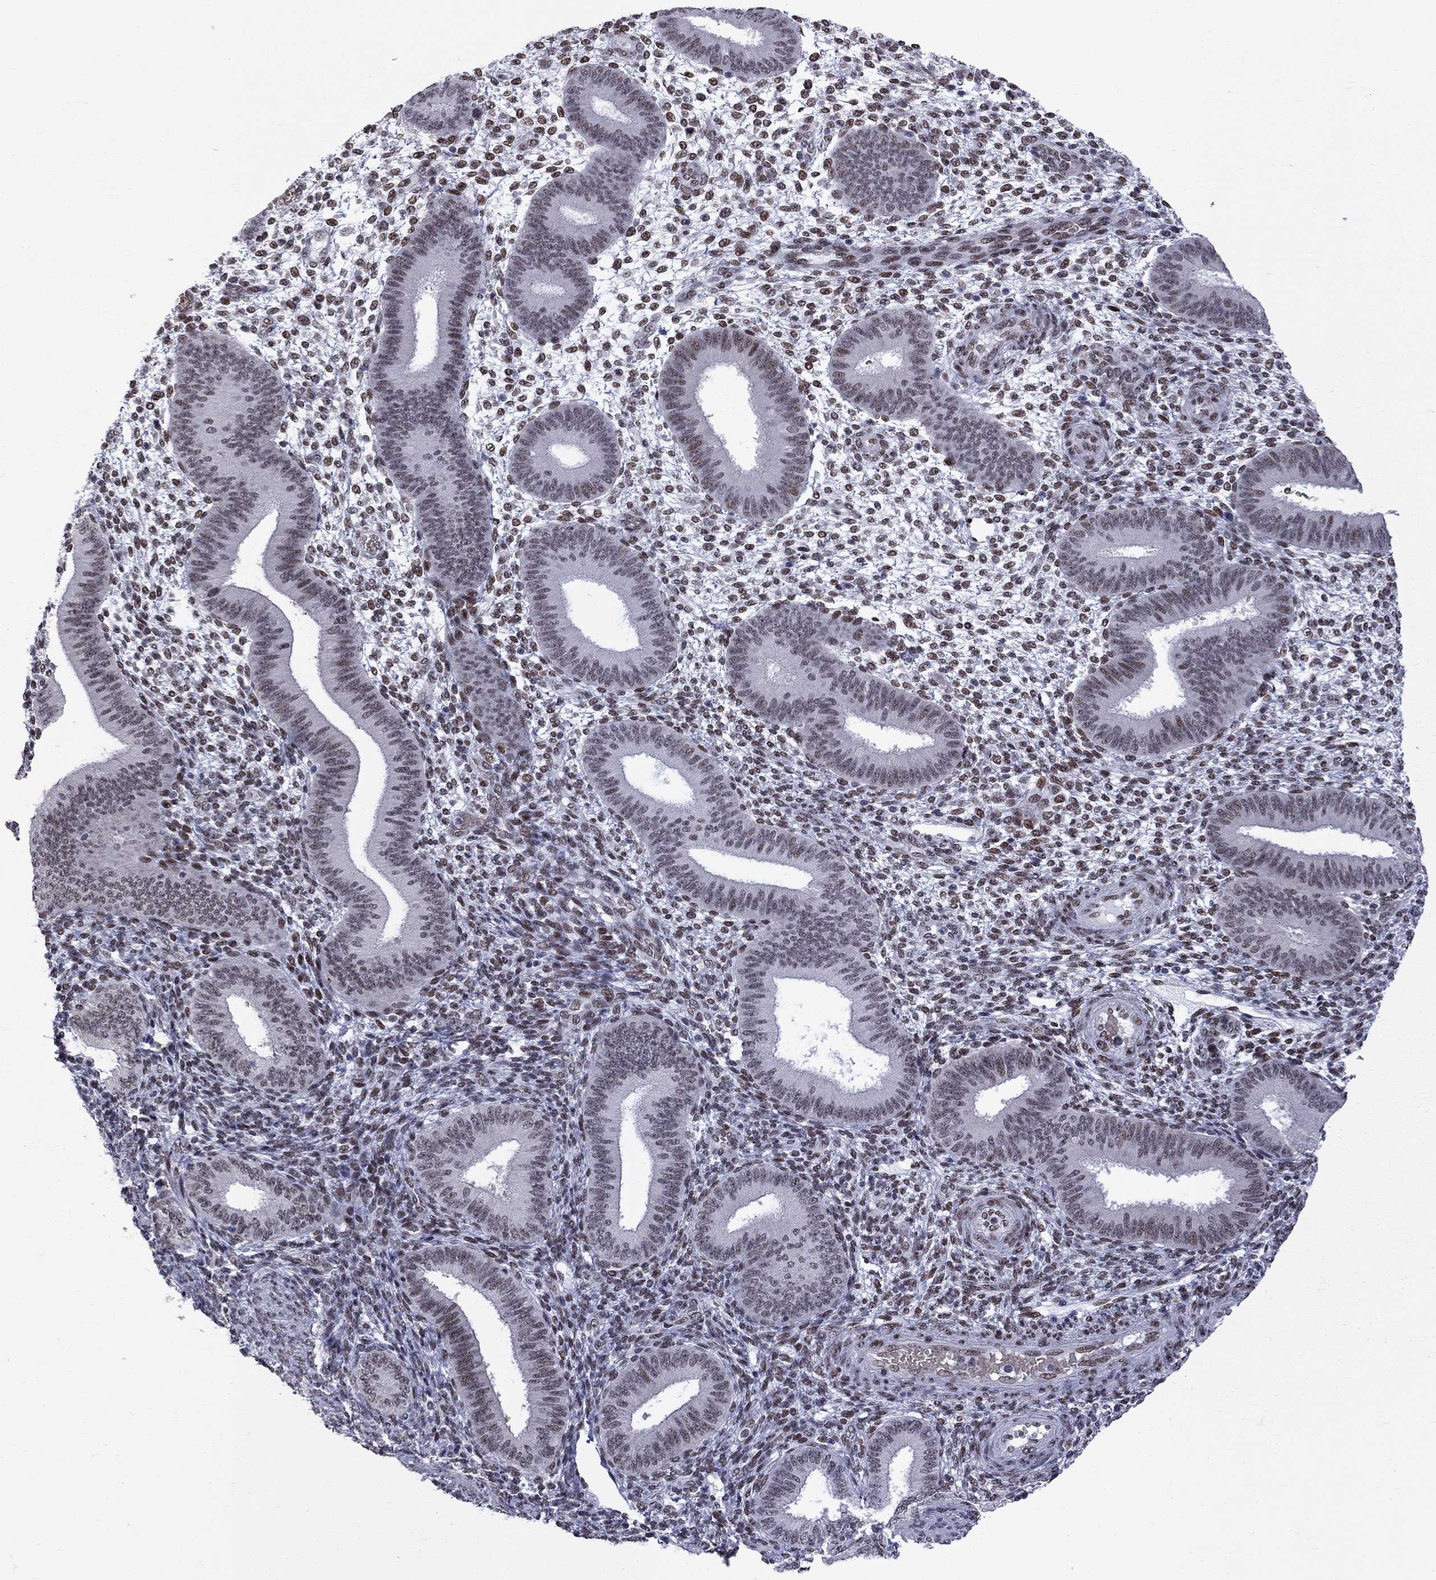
{"staining": {"intensity": "strong", "quantity": "25%-75%", "location": "nuclear"}, "tissue": "endometrium", "cell_type": "Cells in endometrial stroma", "image_type": "normal", "snomed": [{"axis": "morphology", "description": "Normal tissue, NOS"}, {"axis": "topography", "description": "Endometrium"}], "caption": "Approximately 25%-75% of cells in endometrial stroma in normal endometrium demonstrate strong nuclear protein staining as visualized by brown immunohistochemical staining.", "gene": "ZBTB47", "patient": {"sex": "female", "age": 39}}